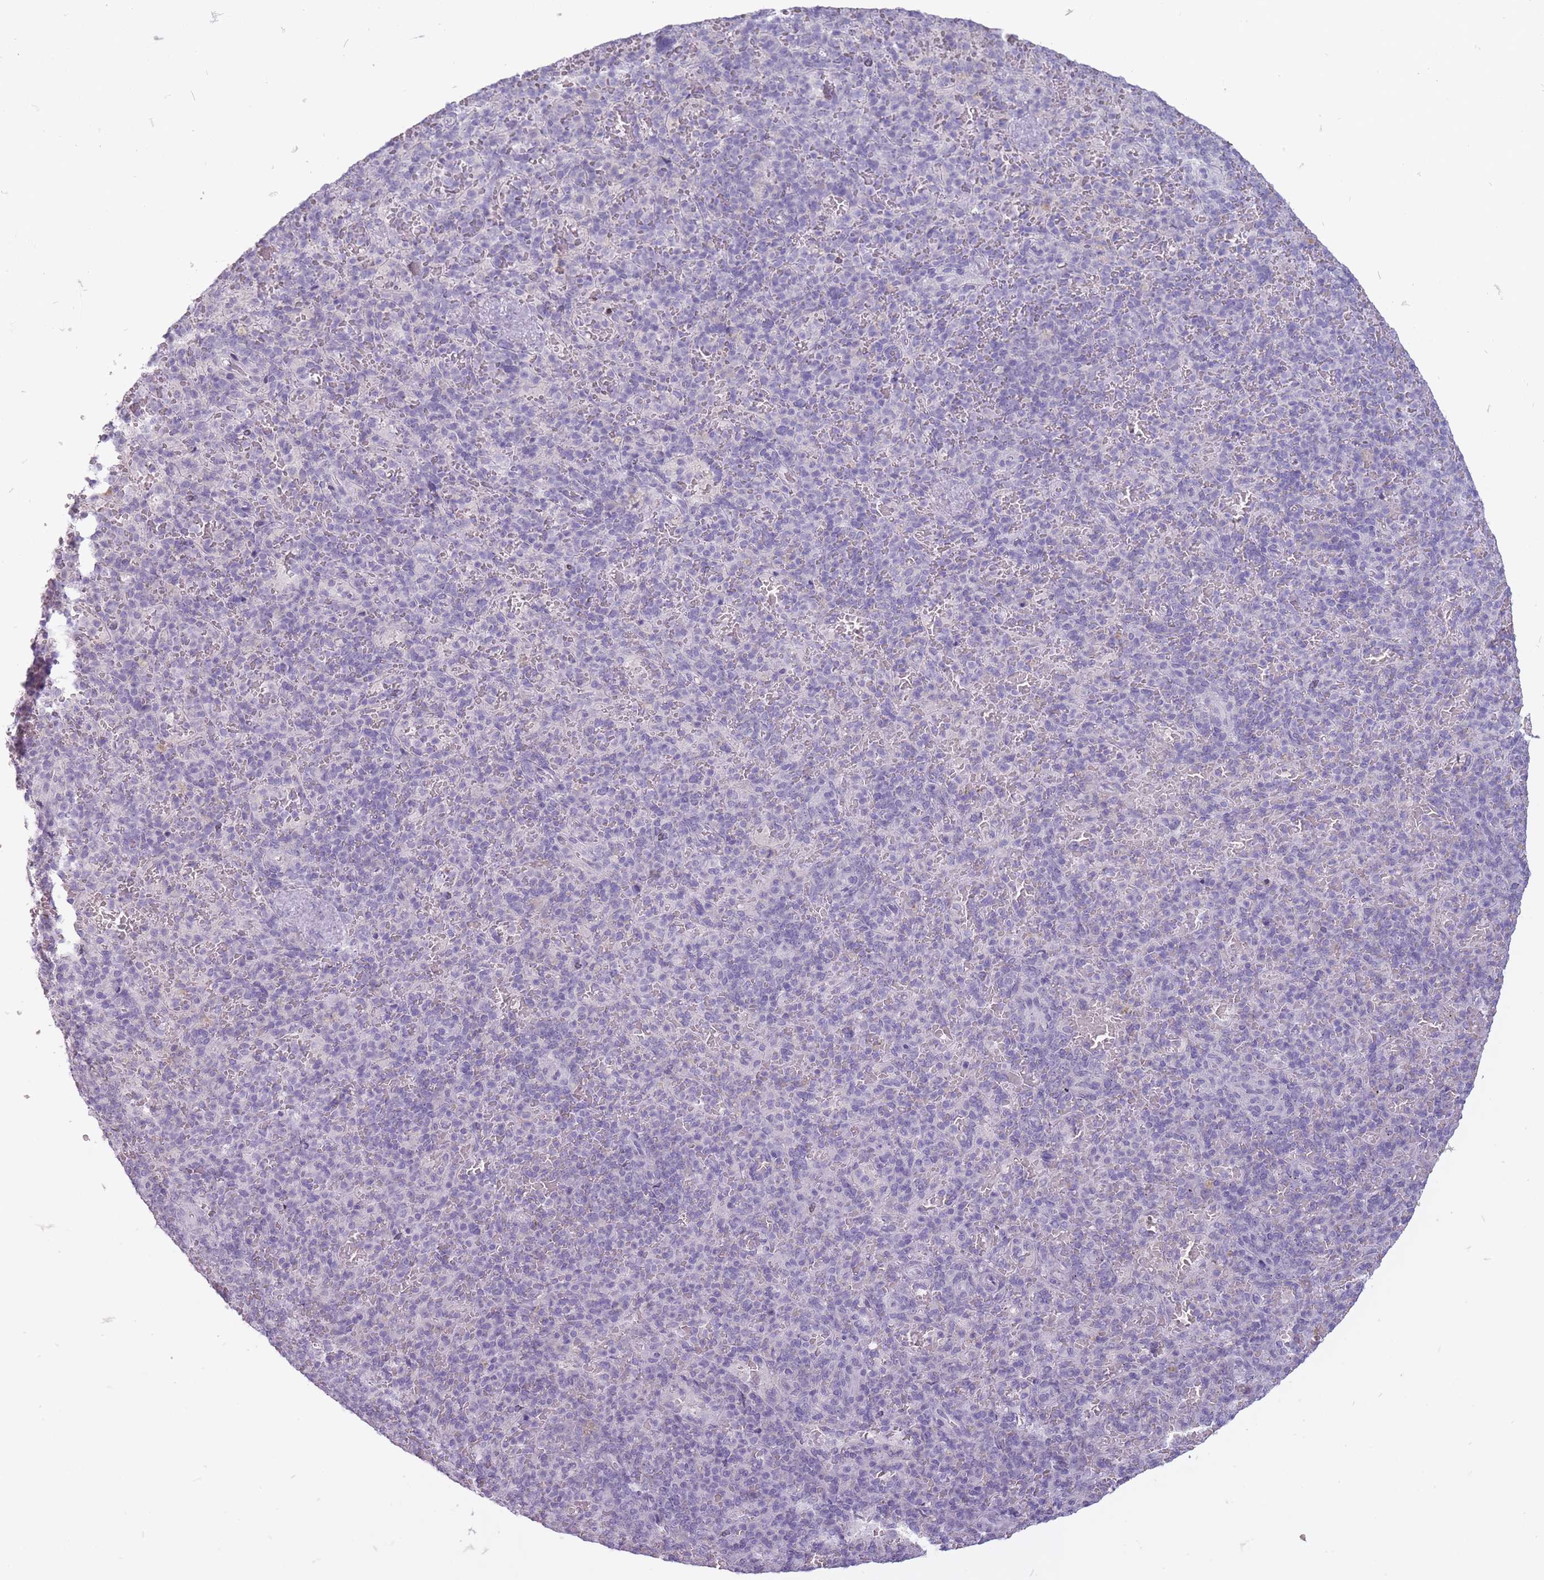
{"staining": {"intensity": "negative", "quantity": "none", "location": "none"}, "tissue": "spleen", "cell_type": "Cells in red pulp", "image_type": "normal", "snomed": [{"axis": "morphology", "description": "Normal tissue, NOS"}, {"axis": "topography", "description": "Spleen"}], "caption": "IHC micrograph of unremarkable human spleen stained for a protein (brown), which shows no positivity in cells in red pulp.", "gene": "FAM43B", "patient": {"sex": "female", "age": 74}}